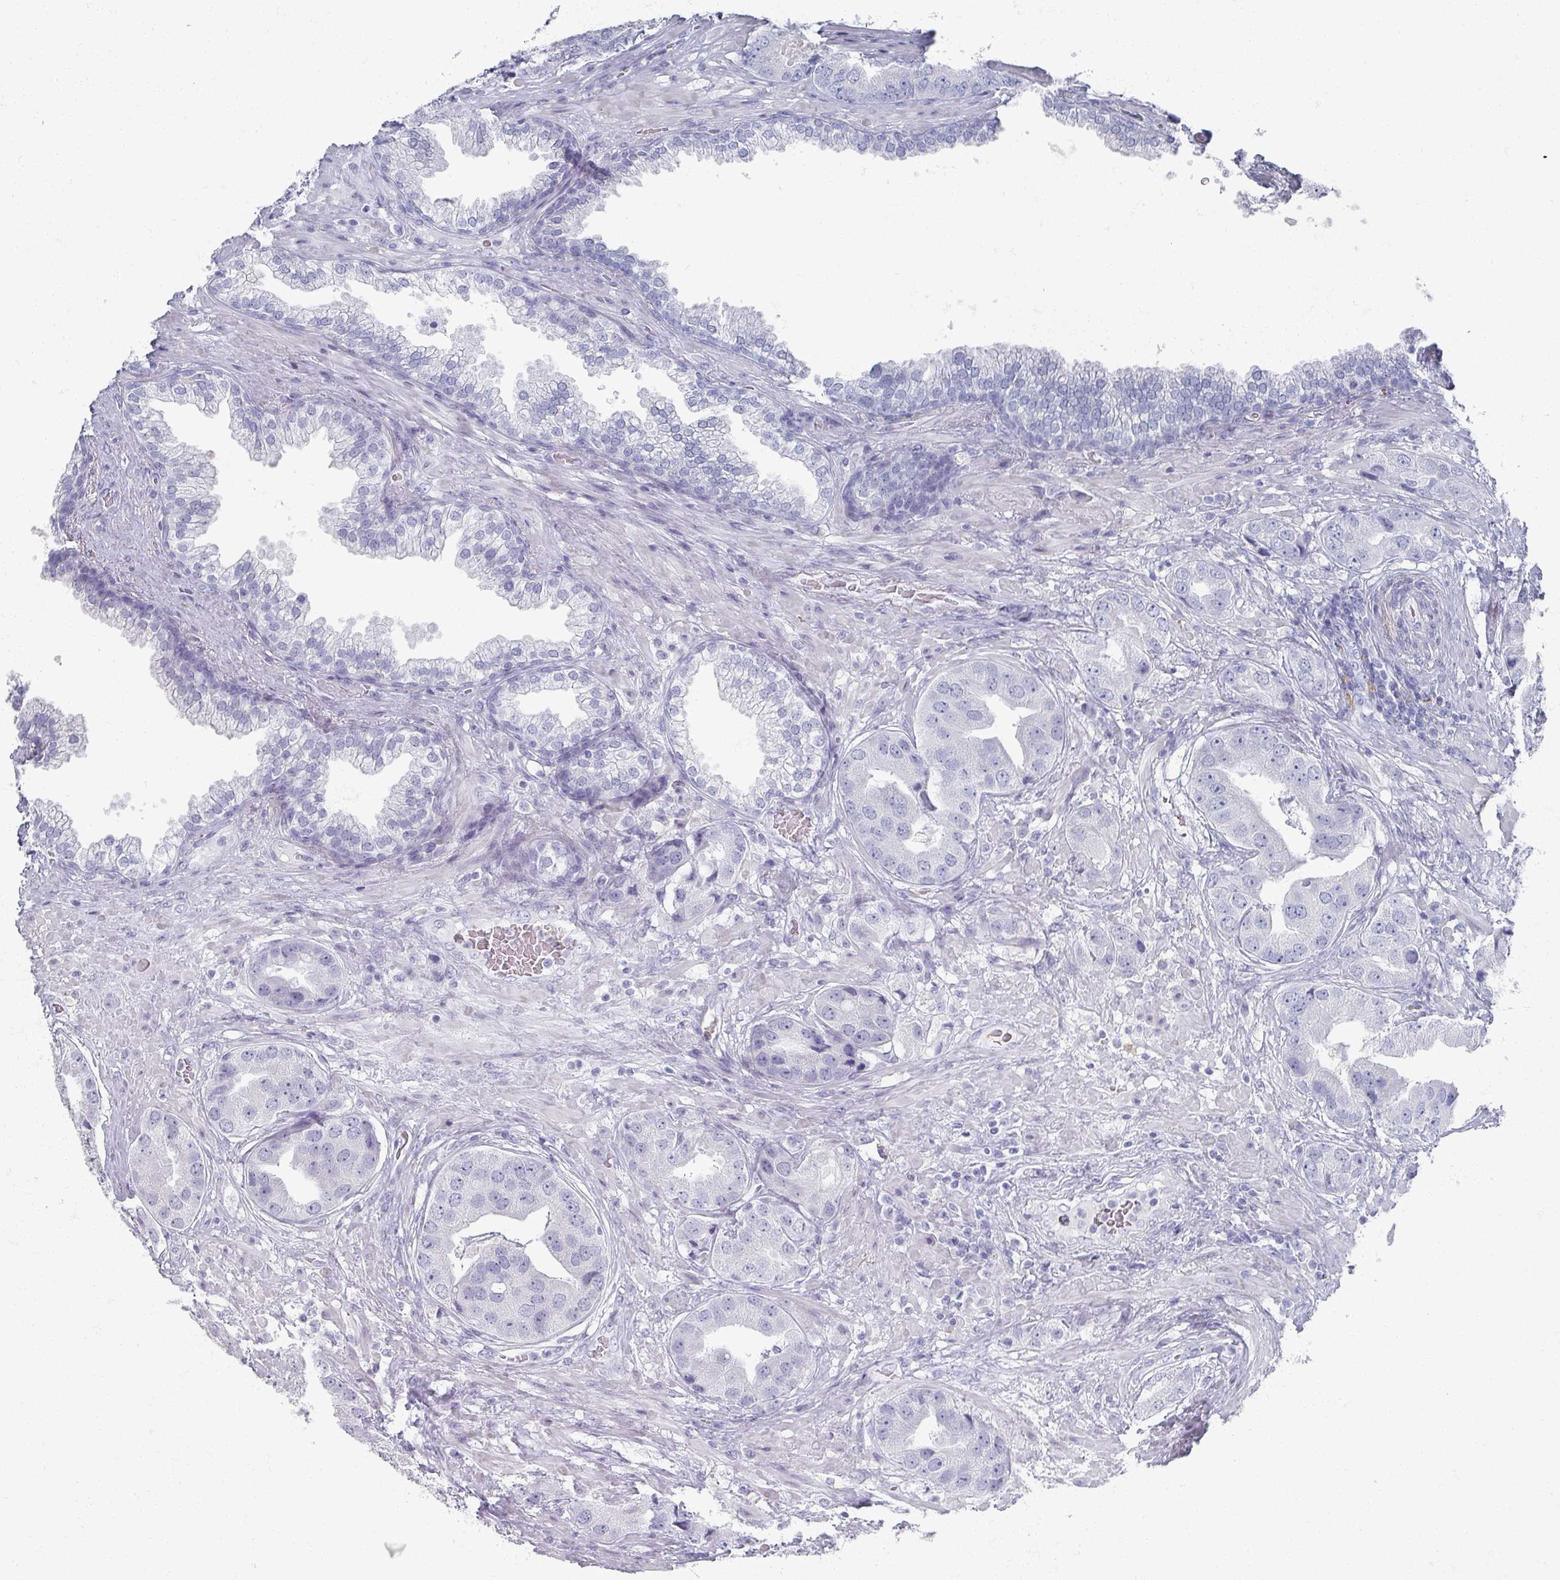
{"staining": {"intensity": "negative", "quantity": "none", "location": "none"}, "tissue": "prostate cancer", "cell_type": "Tumor cells", "image_type": "cancer", "snomed": [{"axis": "morphology", "description": "Adenocarcinoma, High grade"}, {"axis": "topography", "description": "Prostate"}], "caption": "An image of prostate adenocarcinoma (high-grade) stained for a protein displays no brown staining in tumor cells.", "gene": "OMG", "patient": {"sex": "male", "age": 63}}